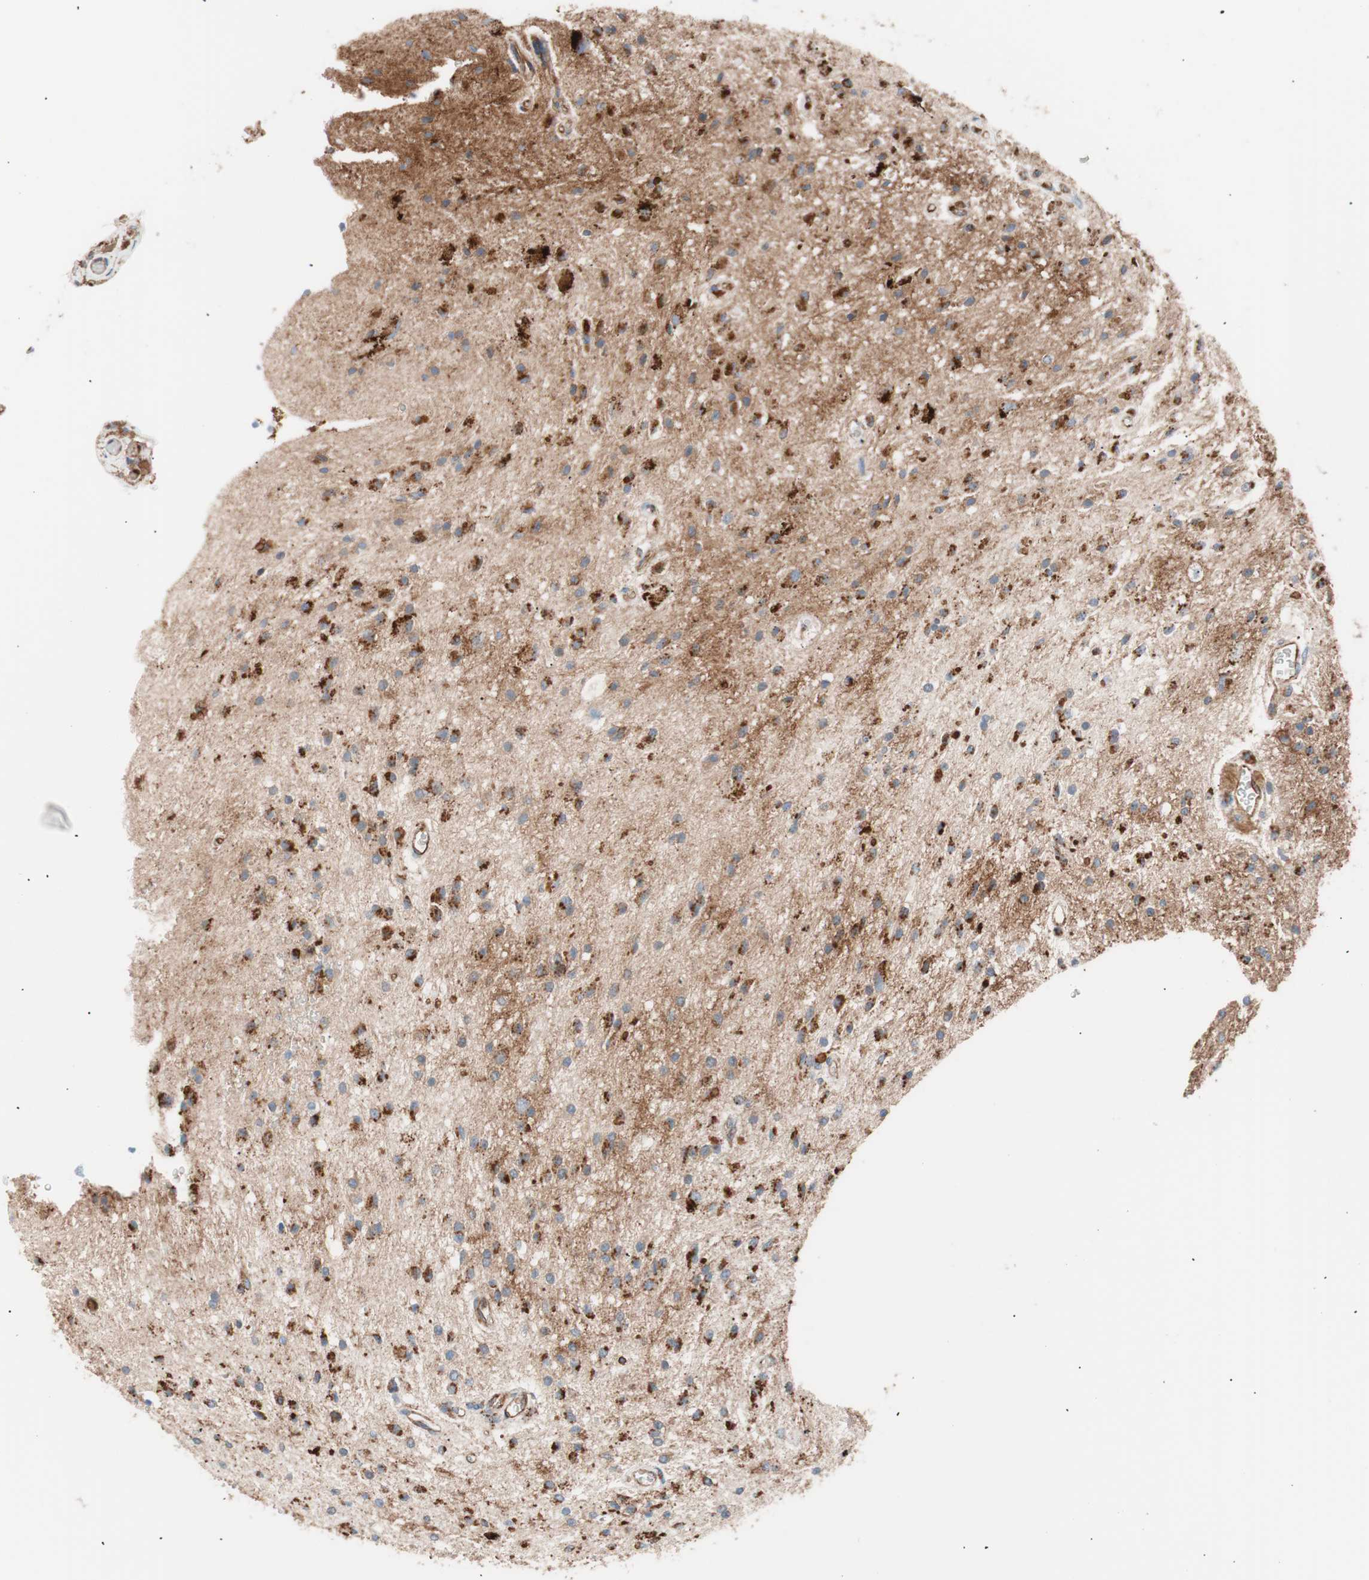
{"staining": {"intensity": "moderate", "quantity": ">75%", "location": "cytoplasmic/membranous"}, "tissue": "glioma", "cell_type": "Tumor cells", "image_type": "cancer", "snomed": [{"axis": "morphology", "description": "Glioma, malignant, High grade"}, {"axis": "topography", "description": "Brain"}], "caption": "High-grade glioma (malignant) stained for a protein (brown) displays moderate cytoplasmic/membranous positive staining in about >75% of tumor cells.", "gene": "FLOT2", "patient": {"sex": "male", "age": 47}}